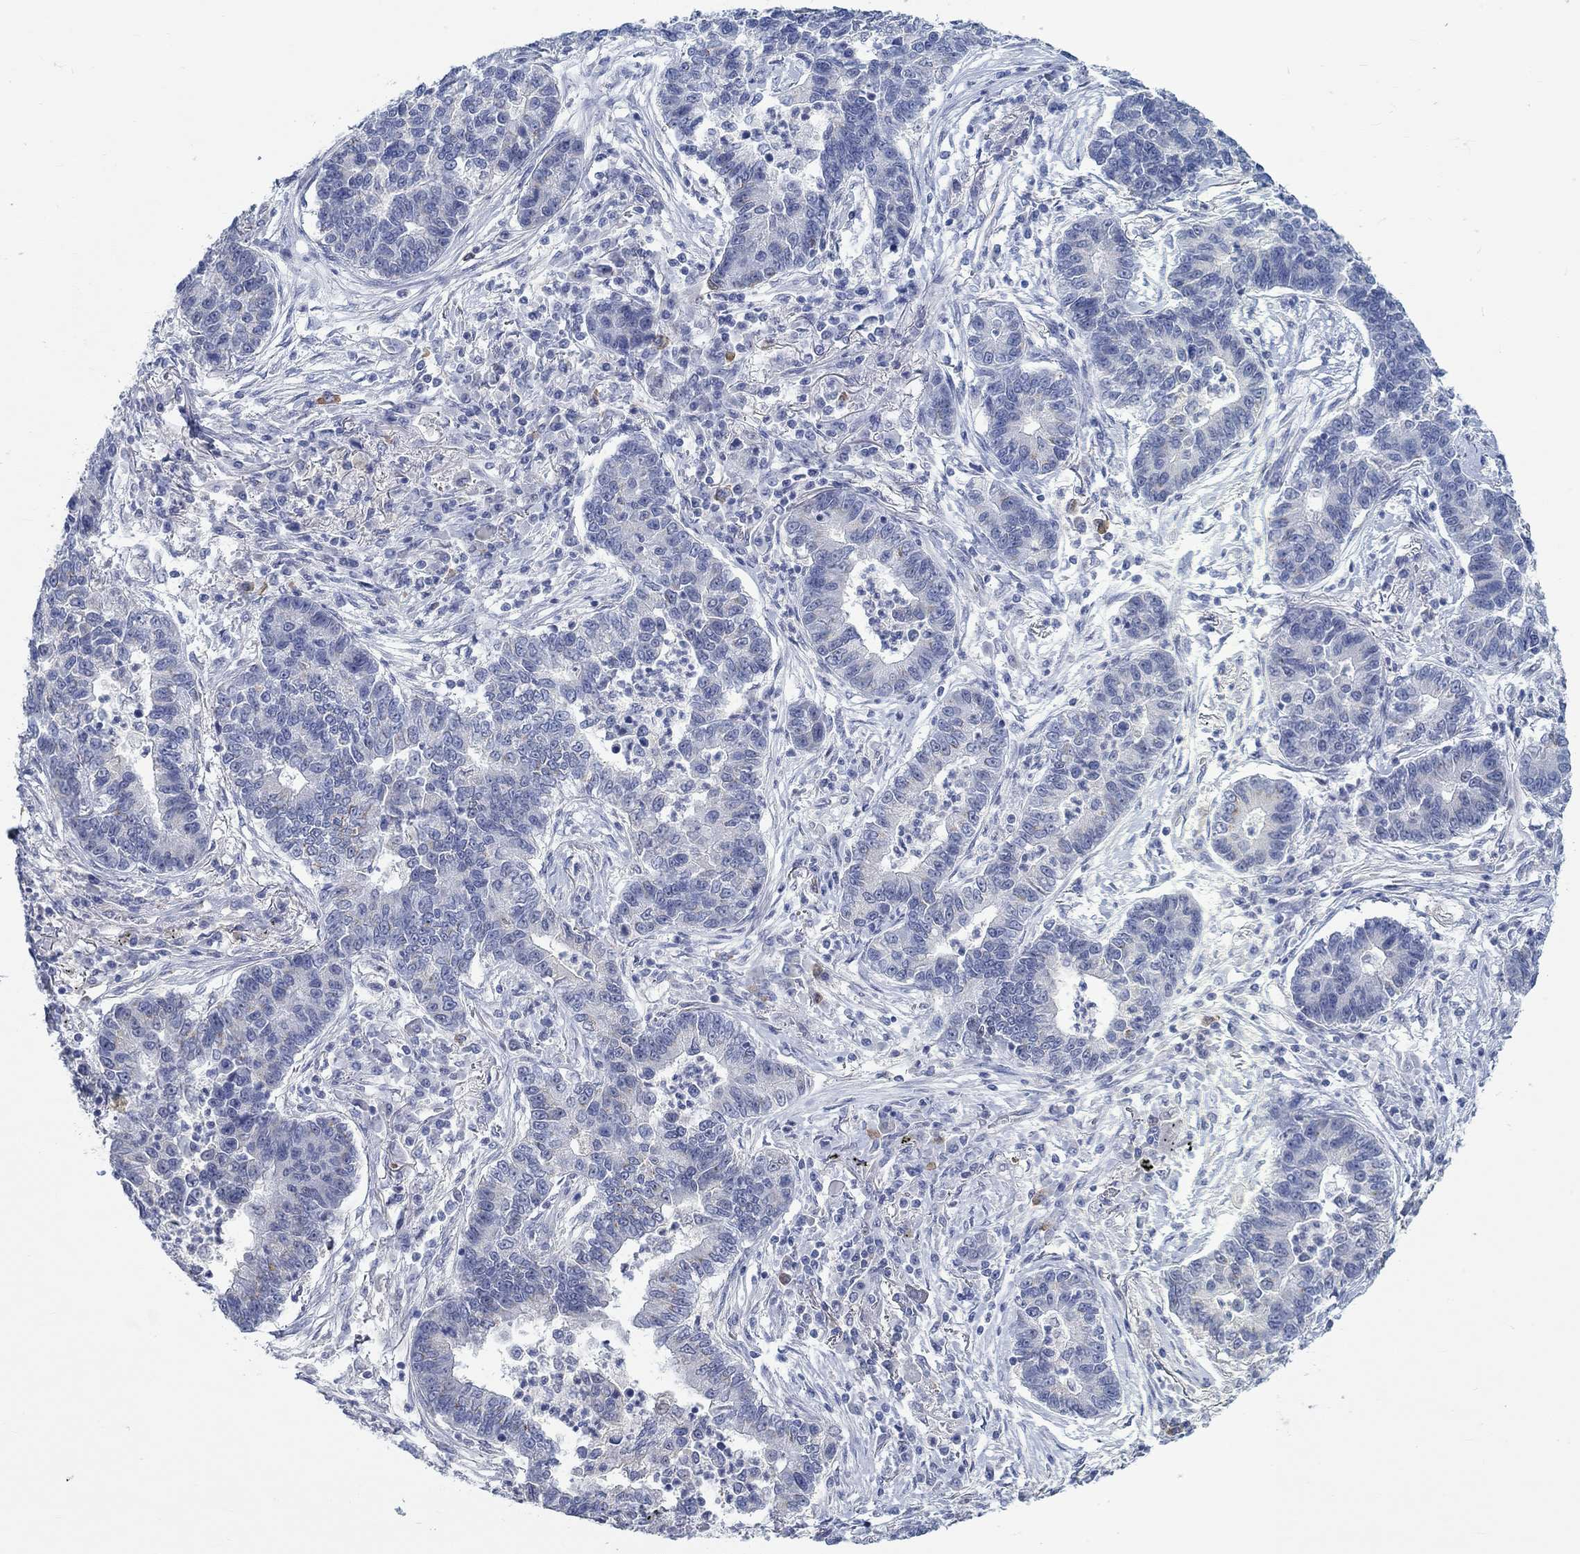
{"staining": {"intensity": "negative", "quantity": "none", "location": "none"}, "tissue": "lung cancer", "cell_type": "Tumor cells", "image_type": "cancer", "snomed": [{"axis": "morphology", "description": "Adenocarcinoma, NOS"}, {"axis": "topography", "description": "Lung"}], "caption": "This image is of lung cancer (adenocarcinoma) stained with immunohistochemistry to label a protein in brown with the nuclei are counter-stained blue. There is no staining in tumor cells.", "gene": "TEKT4", "patient": {"sex": "female", "age": 57}}